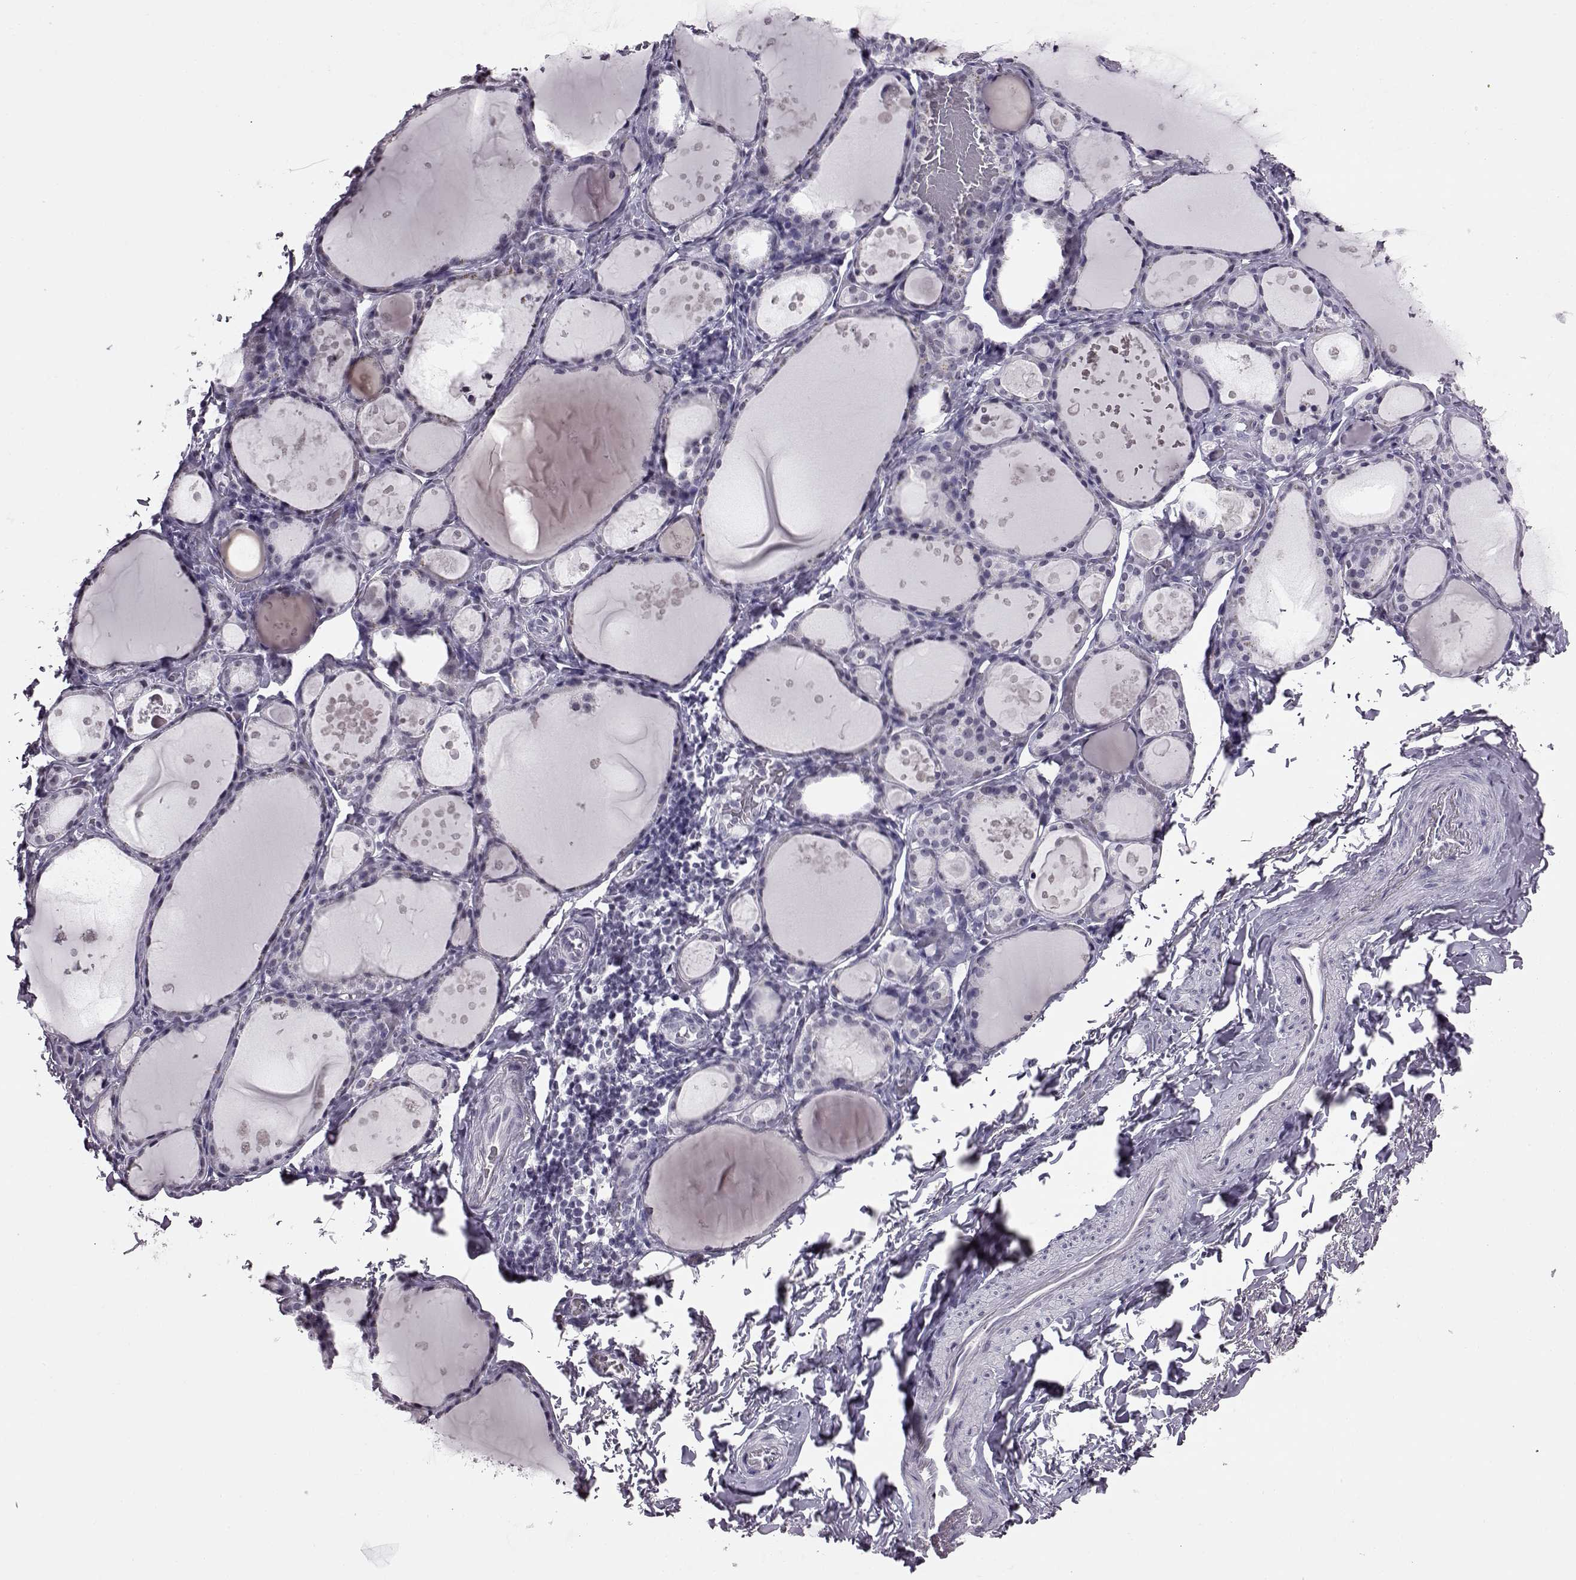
{"staining": {"intensity": "negative", "quantity": "none", "location": "none"}, "tissue": "thyroid gland", "cell_type": "Glandular cells", "image_type": "normal", "snomed": [{"axis": "morphology", "description": "Normal tissue, NOS"}, {"axis": "topography", "description": "Thyroid gland"}], "caption": "Image shows no significant protein staining in glandular cells of unremarkable thyroid gland. The staining was performed using DAB (3,3'-diaminobenzidine) to visualize the protein expression in brown, while the nuclei were stained in blue with hematoxylin (Magnification: 20x).", "gene": "ADGRG2", "patient": {"sex": "male", "age": 68}}